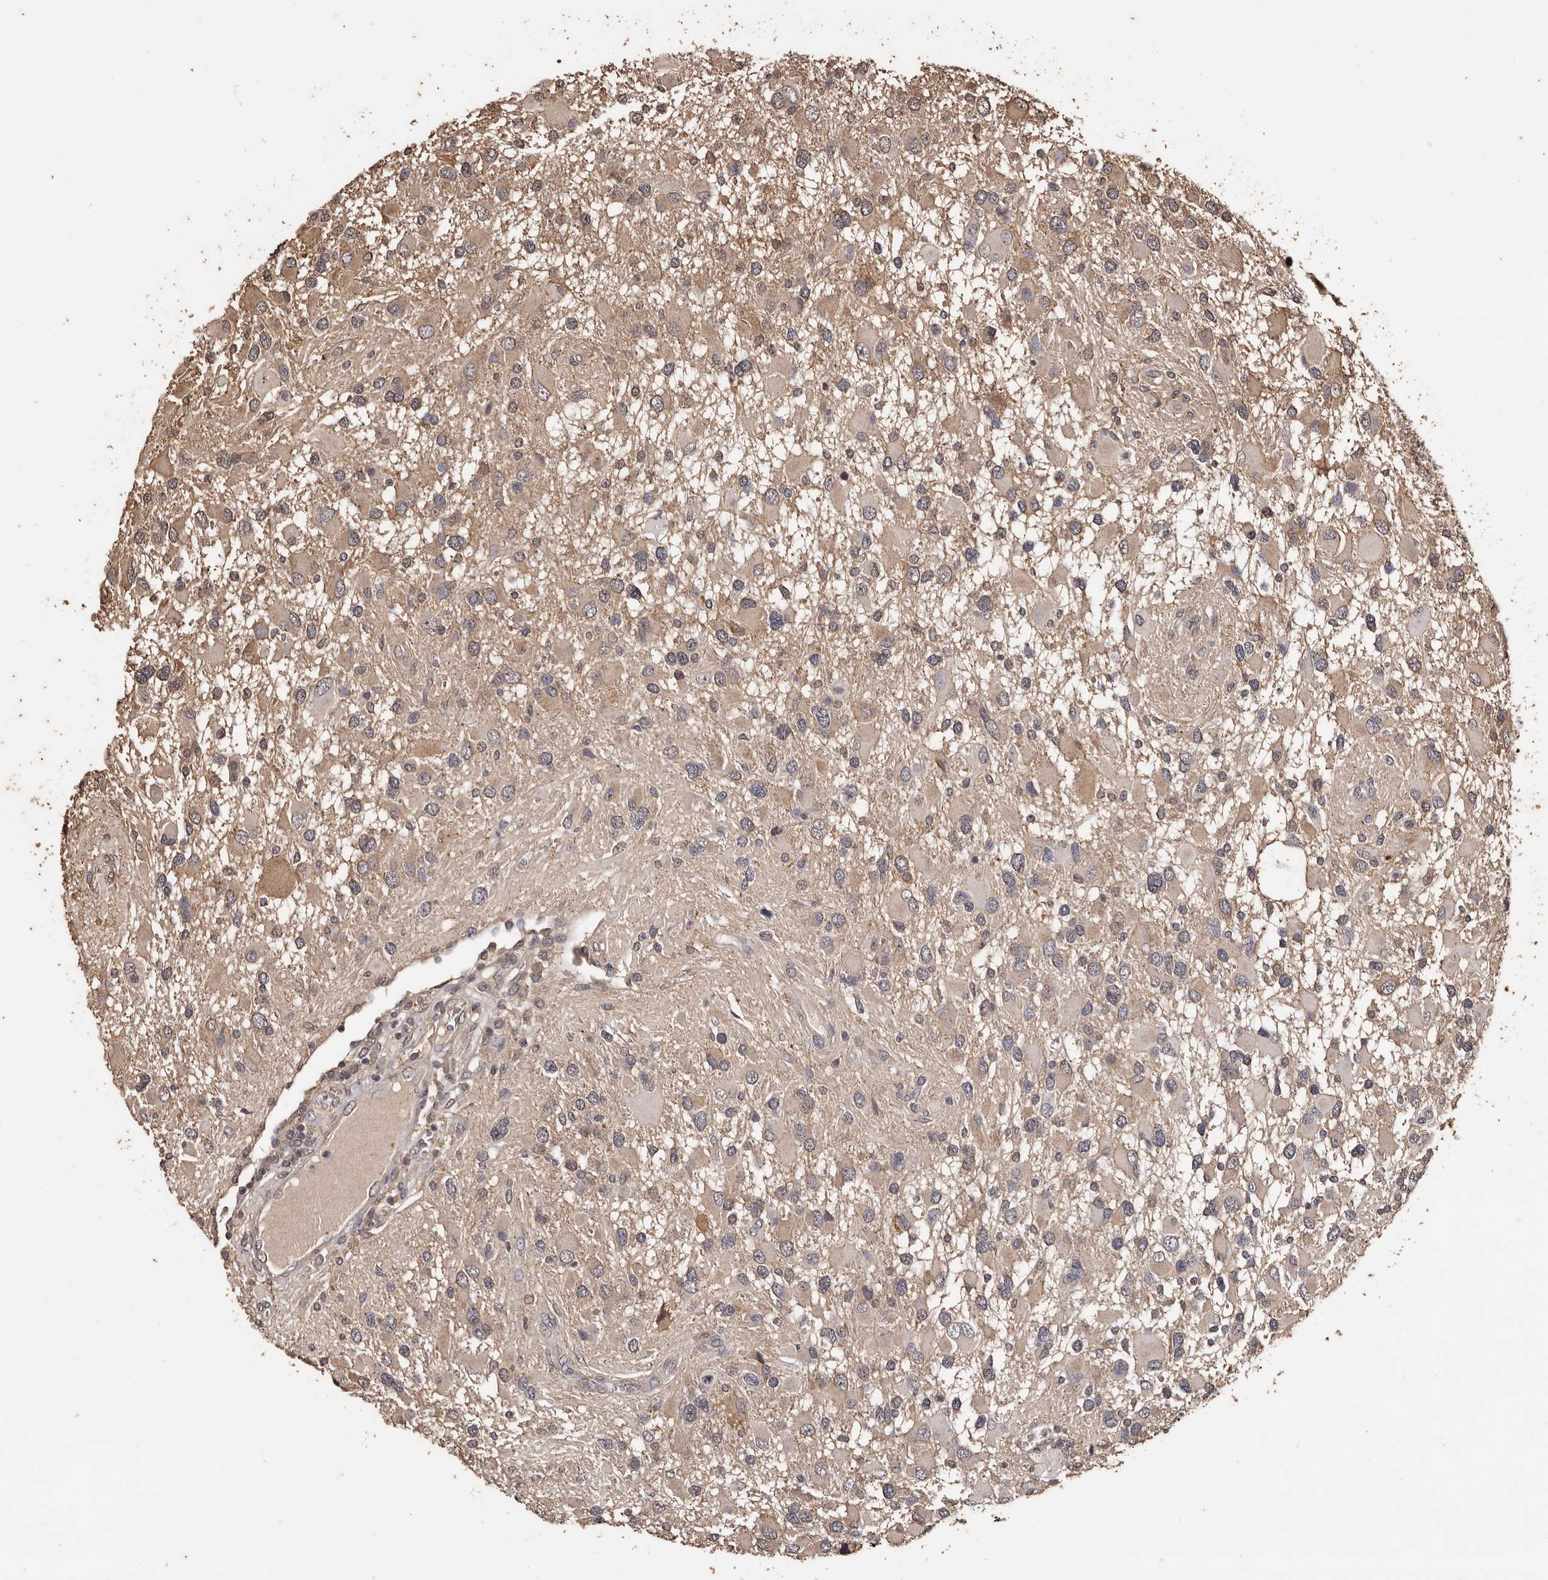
{"staining": {"intensity": "weak", "quantity": "25%-75%", "location": "cytoplasmic/membranous"}, "tissue": "glioma", "cell_type": "Tumor cells", "image_type": "cancer", "snomed": [{"axis": "morphology", "description": "Glioma, malignant, High grade"}, {"axis": "topography", "description": "Brain"}], "caption": "Glioma stained for a protein (brown) displays weak cytoplasmic/membranous positive expression in approximately 25%-75% of tumor cells.", "gene": "NAV1", "patient": {"sex": "male", "age": 53}}